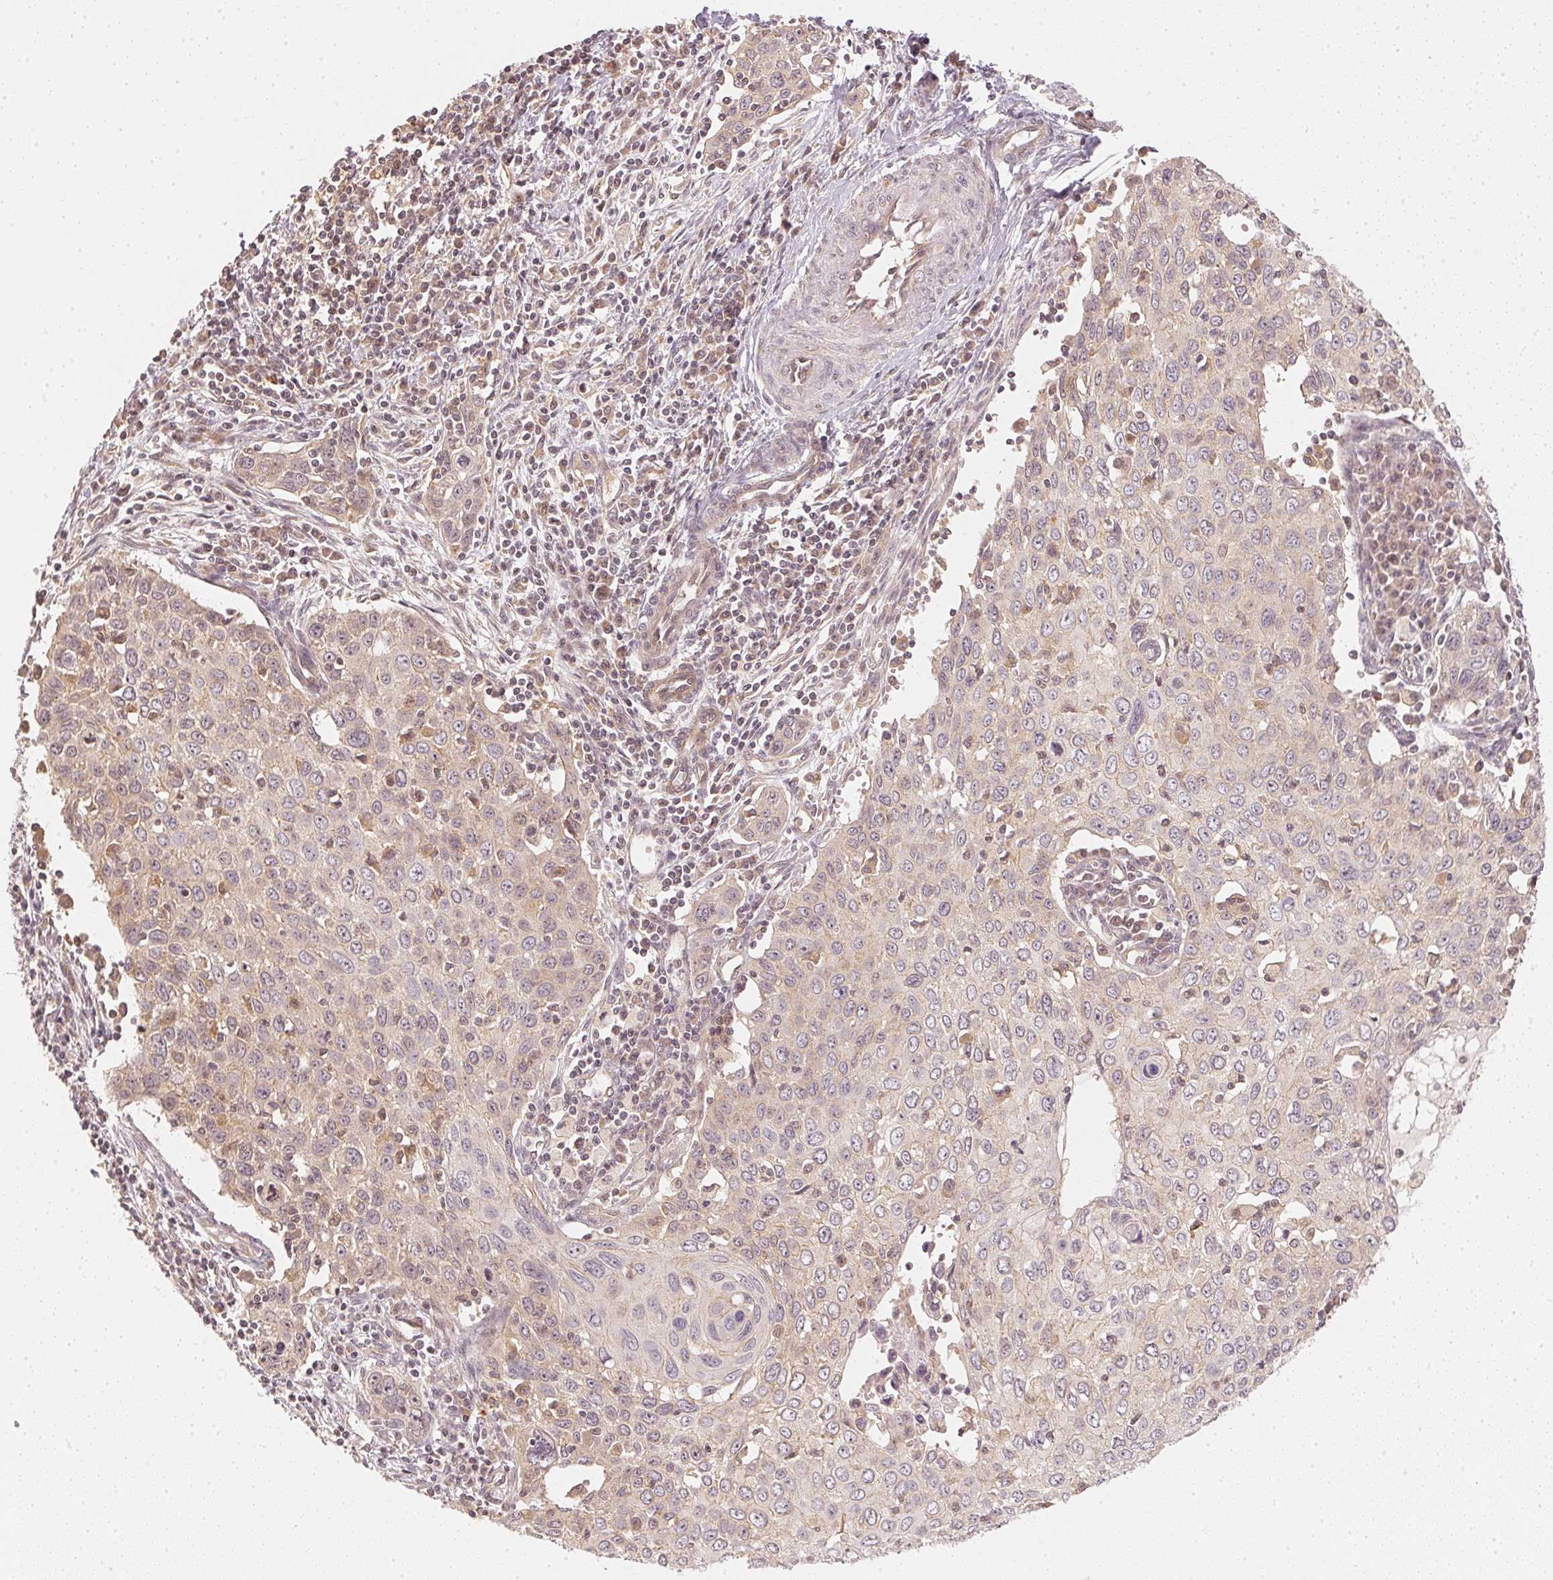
{"staining": {"intensity": "weak", "quantity": "<25%", "location": "cytoplasmic/membranous"}, "tissue": "cervical cancer", "cell_type": "Tumor cells", "image_type": "cancer", "snomed": [{"axis": "morphology", "description": "Squamous cell carcinoma, NOS"}, {"axis": "topography", "description": "Cervix"}], "caption": "Tumor cells show no significant protein expression in cervical cancer.", "gene": "WDR54", "patient": {"sex": "female", "age": 38}}